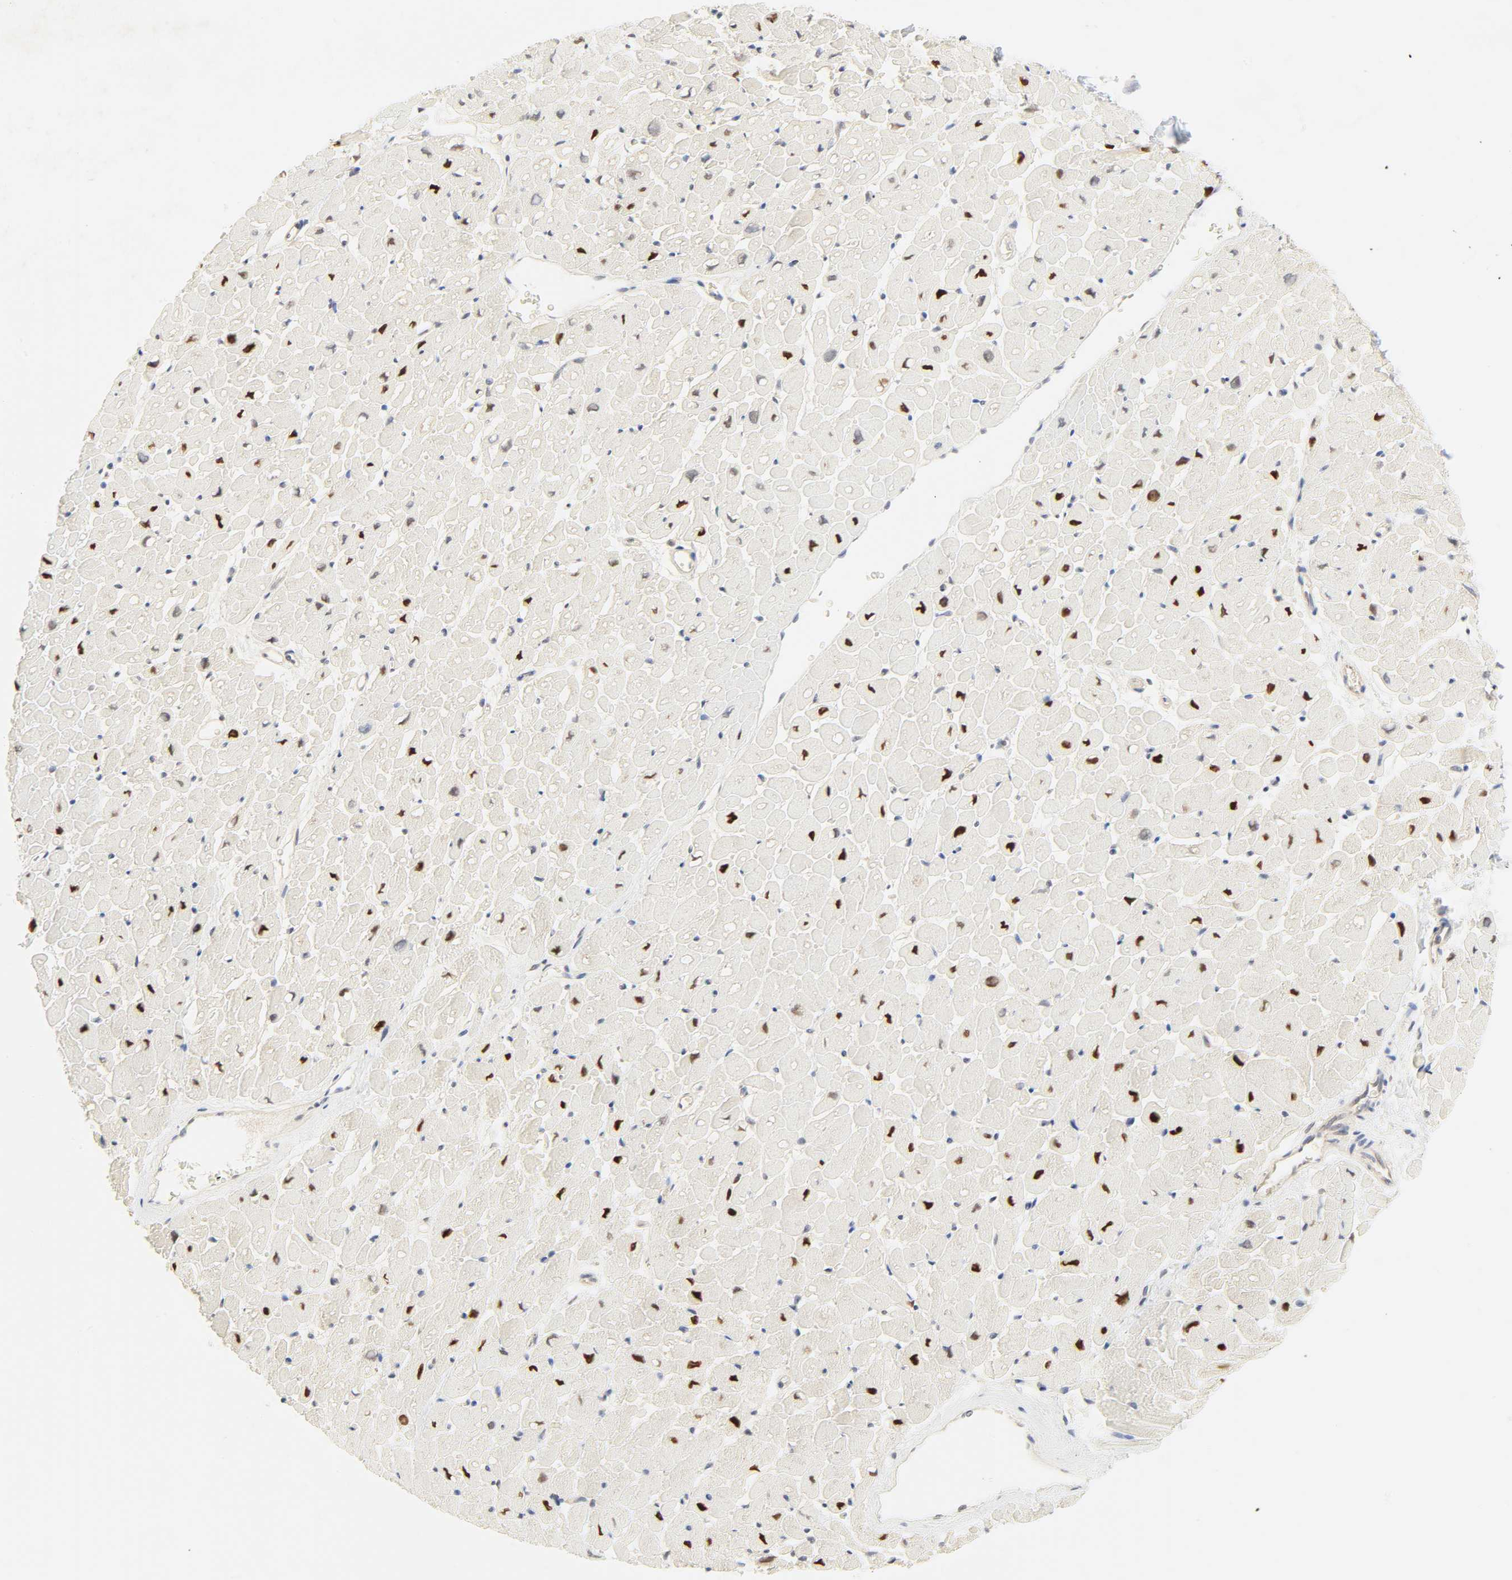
{"staining": {"intensity": "strong", "quantity": "25%-75%", "location": "nuclear"}, "tissue": "heart muscle", "cell_type": "Cardiomyocytes", "image_type": "normal", "snomed": [{"axis": "morphology", "description": "Normal tissue, NOS"}, {"axis": "topography", "description": "Heart"}], "caption": "This is a histology image of IHC staining of benign heart muscle, which shows strong positivity in the nuclear of cardiomyocytes.", "gene": "ACSS2", "patient": {"sex": "male", "age": 45}}